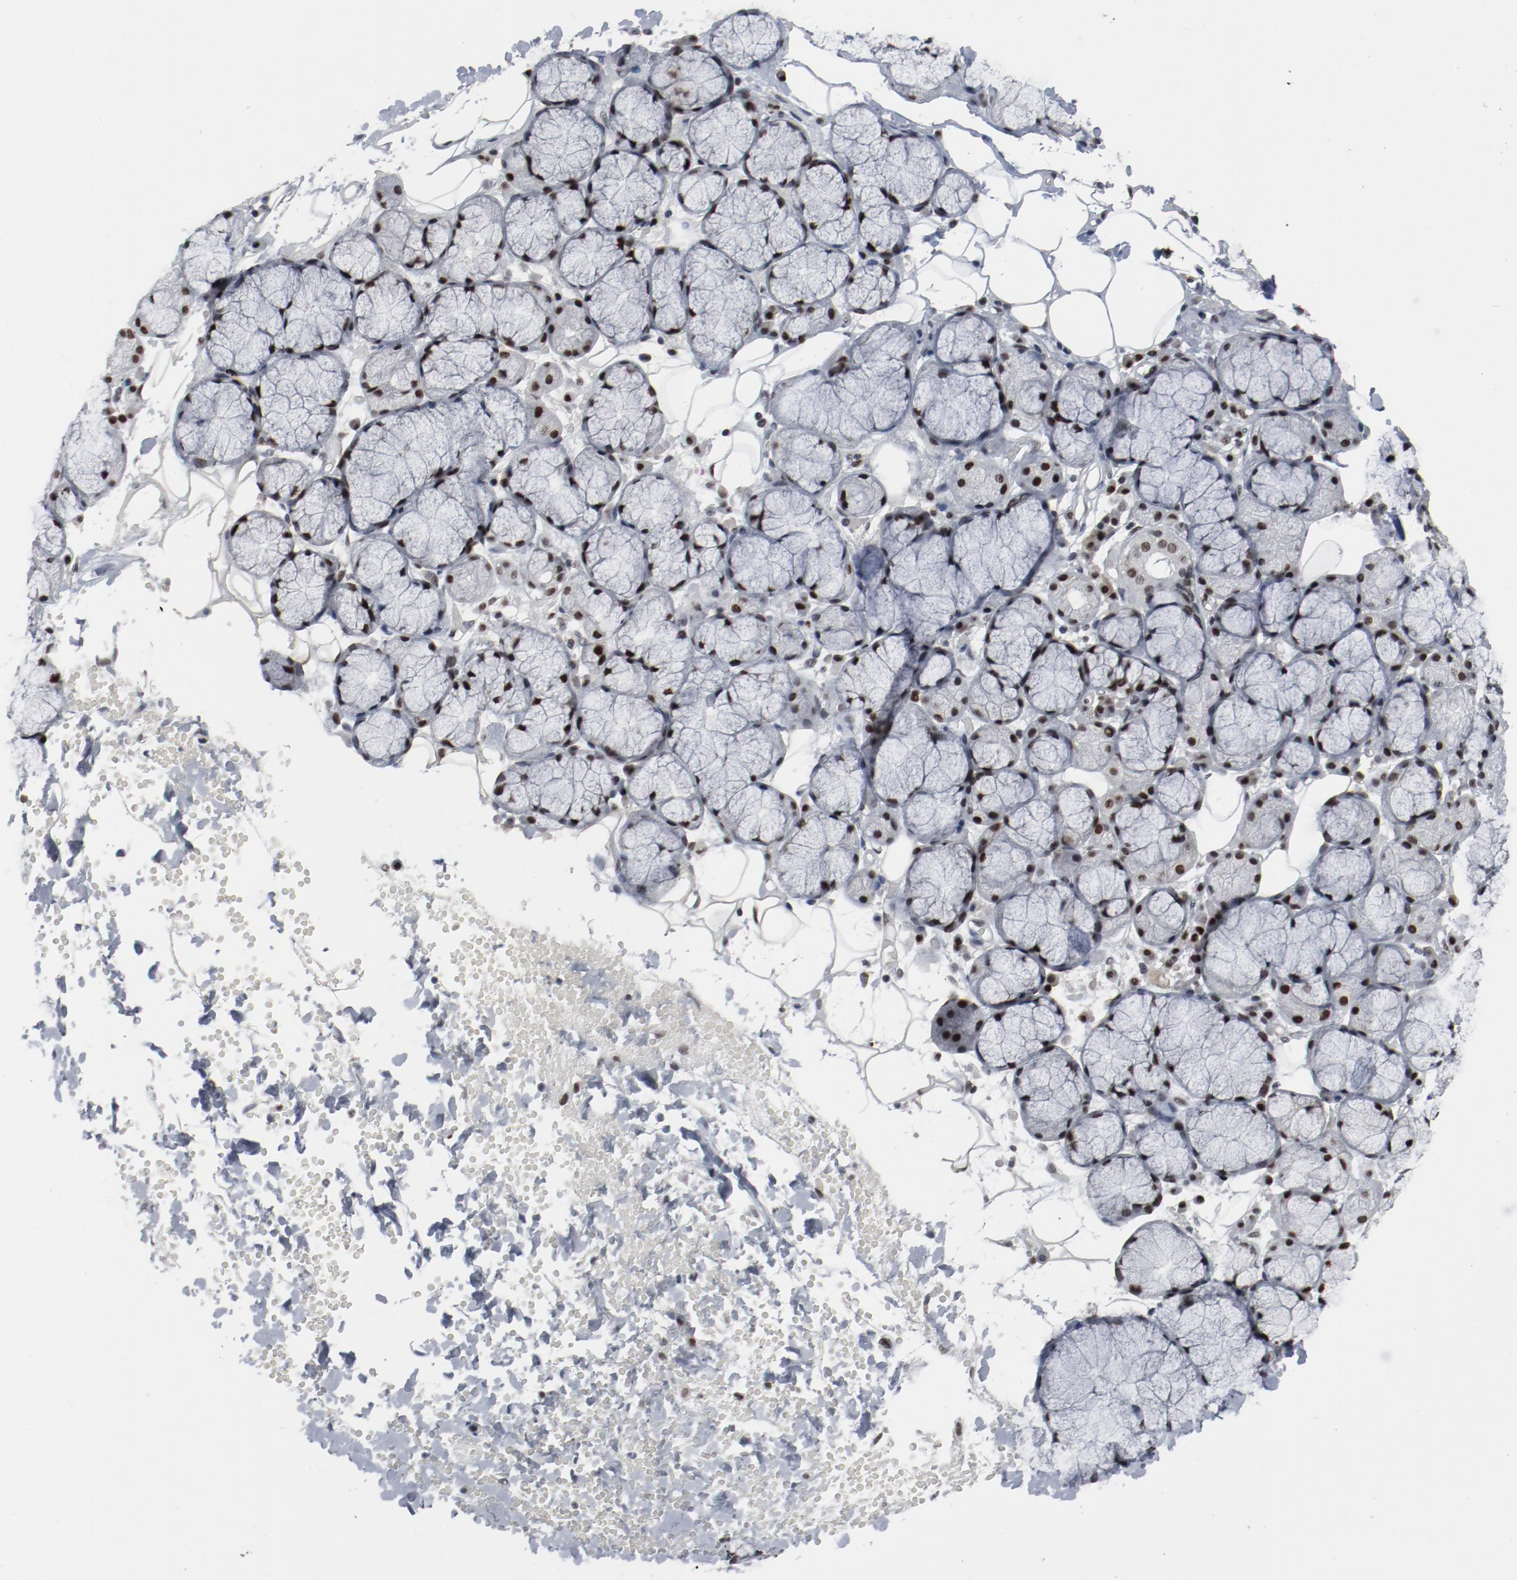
{"staining": {"intensity": "strong", "quantity": ">75%", "location": "nuclear"}, "tissue": "salivary gland", "cell_type": "Glandular cells", "image_type": "normal", "snomed": [{"axis": "morphology", "description": "Normal tissue, NOS"}, {"axis": "topography", "description": "Skeletal muscle"}, {"axis": "topography", "description": "Oral tissue"}, {"axis": "topography", "description": "Salivary gland"}, {"axis": "topography", "description": "Peripheral nerve tissue"}], "caption": "Glandular cells show high levels of strong nuclear expression in approximately >75% of cells in benign salivary gland. Using DAB (3,3'-diaminobenzidine) (brown) and hematoxylin (blue) stains, captured at high magnification using brightfield microscopy.", "gene": "JMJD6", "patient": {"sex": "male", "age": 54}}